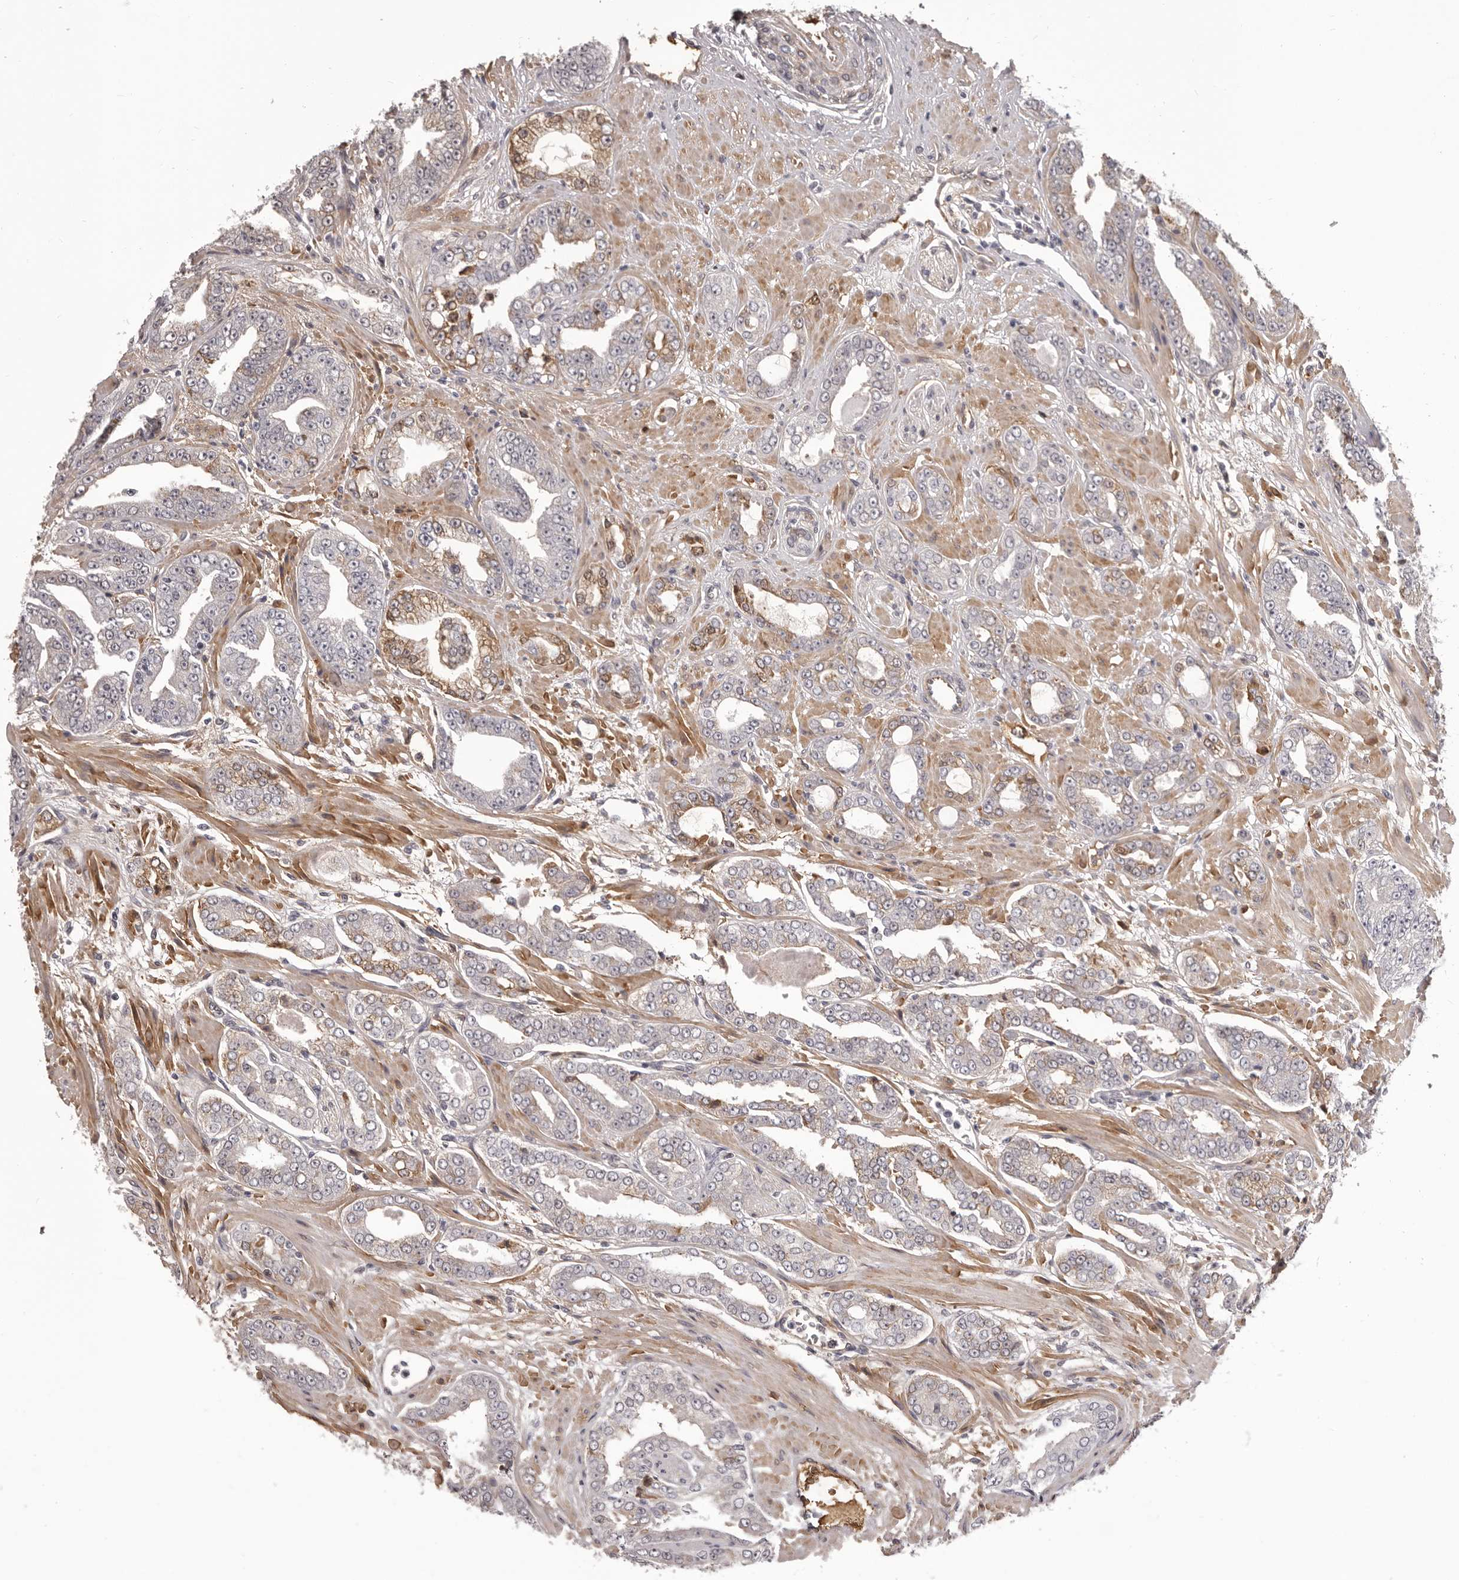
{"staining": {"intensity": "moderate", "quantity": "<25%", "location": "cytoplasmic/membranous"}, "tissue": "prostate cancer", "cell_type": "Tumor cells", "image_type": "cancer", "snomed": [{"axis": "morphology", "description": "Adenocarcinoma, High grade"}, {"axis": "topography", "description": "Prostate"}], "caption": "Prostate cancer (adenocarcinoma (high-grade)) tissue demonstrates moderate cytoplasmic/membranous positivity in about <25% of tumor cells (DAB (3,3'-diaminobenzidine) = brown stain, brightfield microscopy at high magnification).", "gene": "OTUD3", "patient": {"sex": "male", "age": 71}}